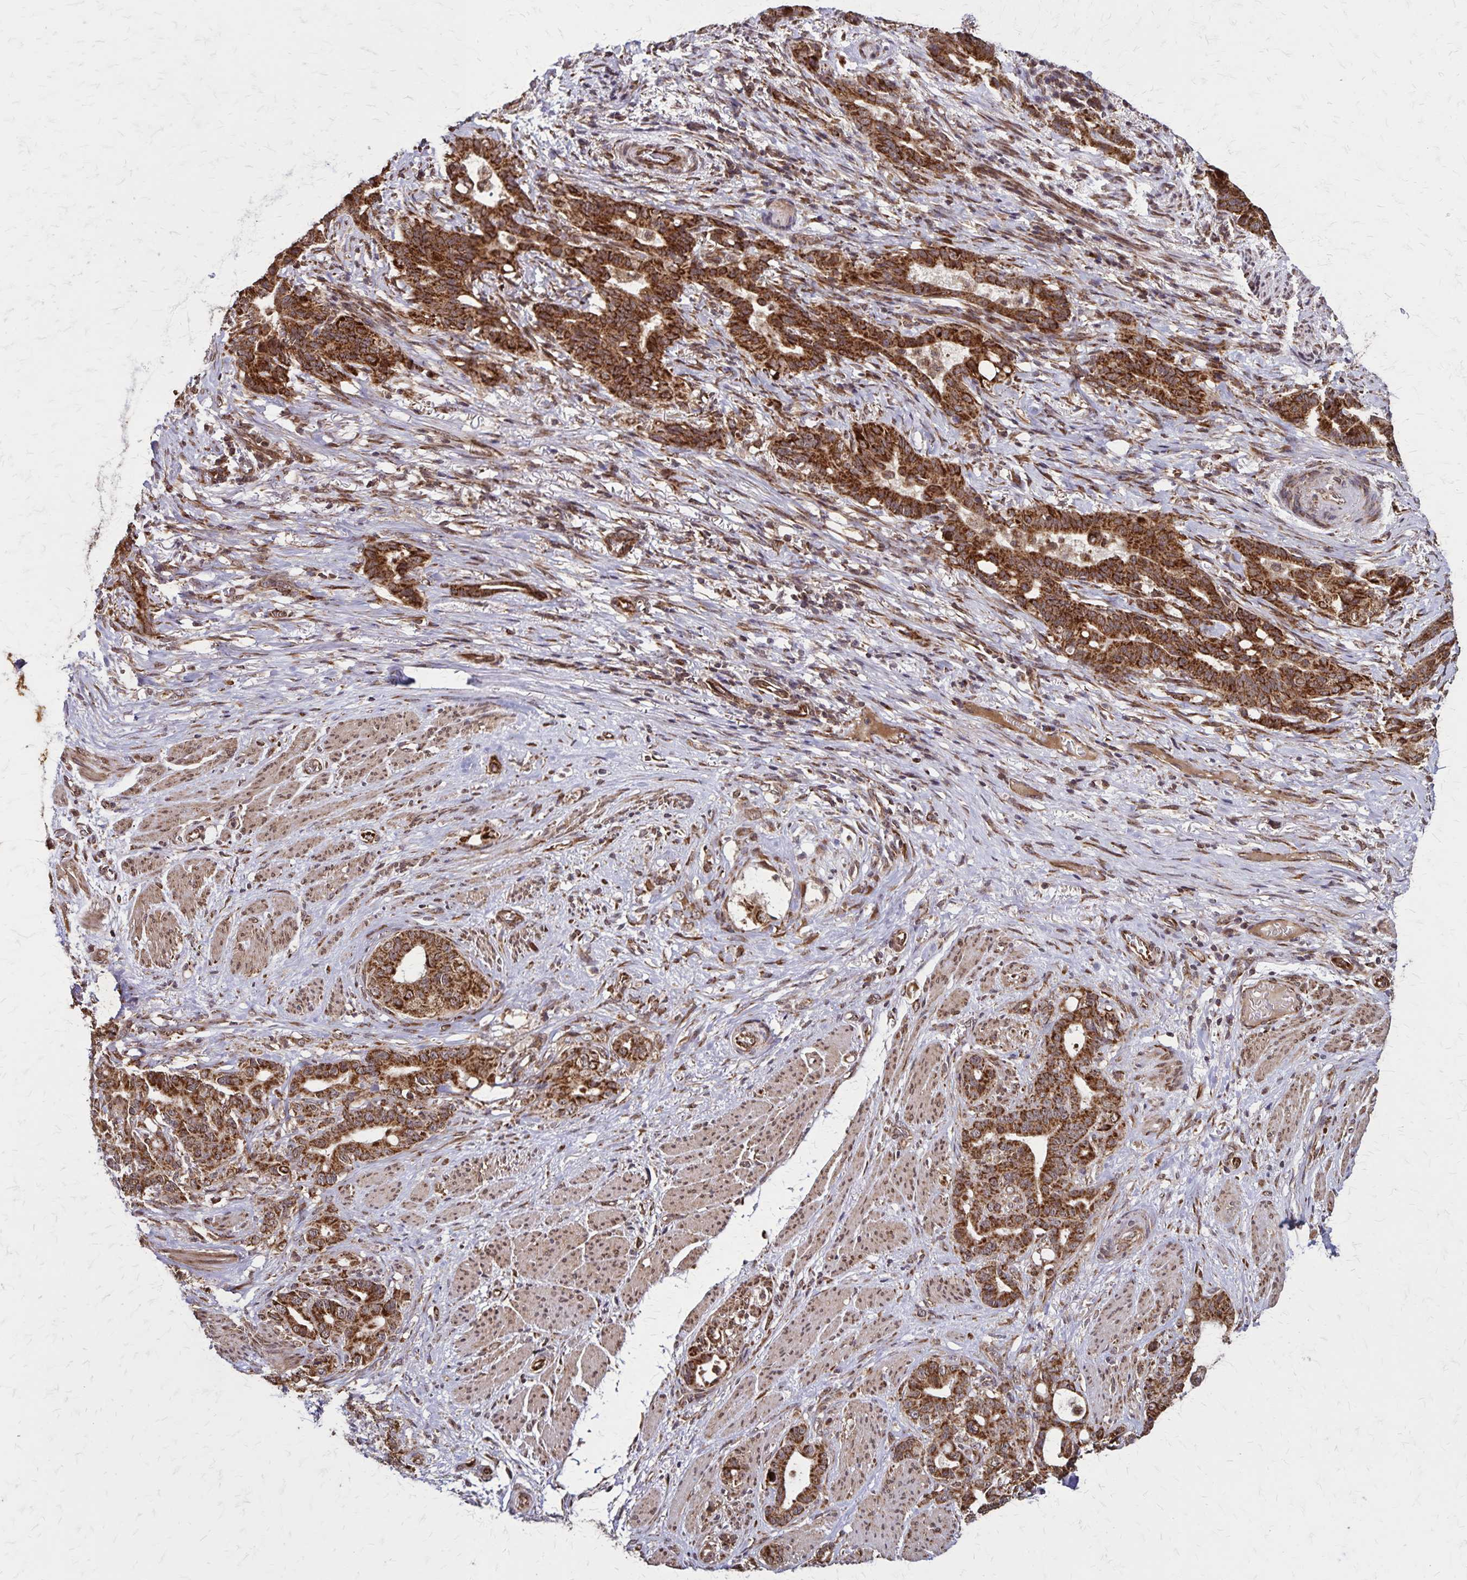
{"staining": {"intensity": "strong", "quantity": ">75%", "location": "cytoplasmic/membranous"}, "tissue": "stomach cancer", "cell_type": "Tumor cells", "image_type": "cancer", "snomed": [{"axis": "morphology", "description": "Normal tissue, NOS"}, {"axis": "morphology", "description": "Adenocarcinoma, NOS"}, {"axis": "topography", "description": "Esophagus"}, {"axis": "topography", "description": "Stomach, upper"}], "caption": "A brown stain highlights strong cytoplasmic/membranous expression of a protein in adenocarcinoma (stomach) tumor cells.", "gene": "NFS1", "patient": {"sex": "male", "age": 62}}